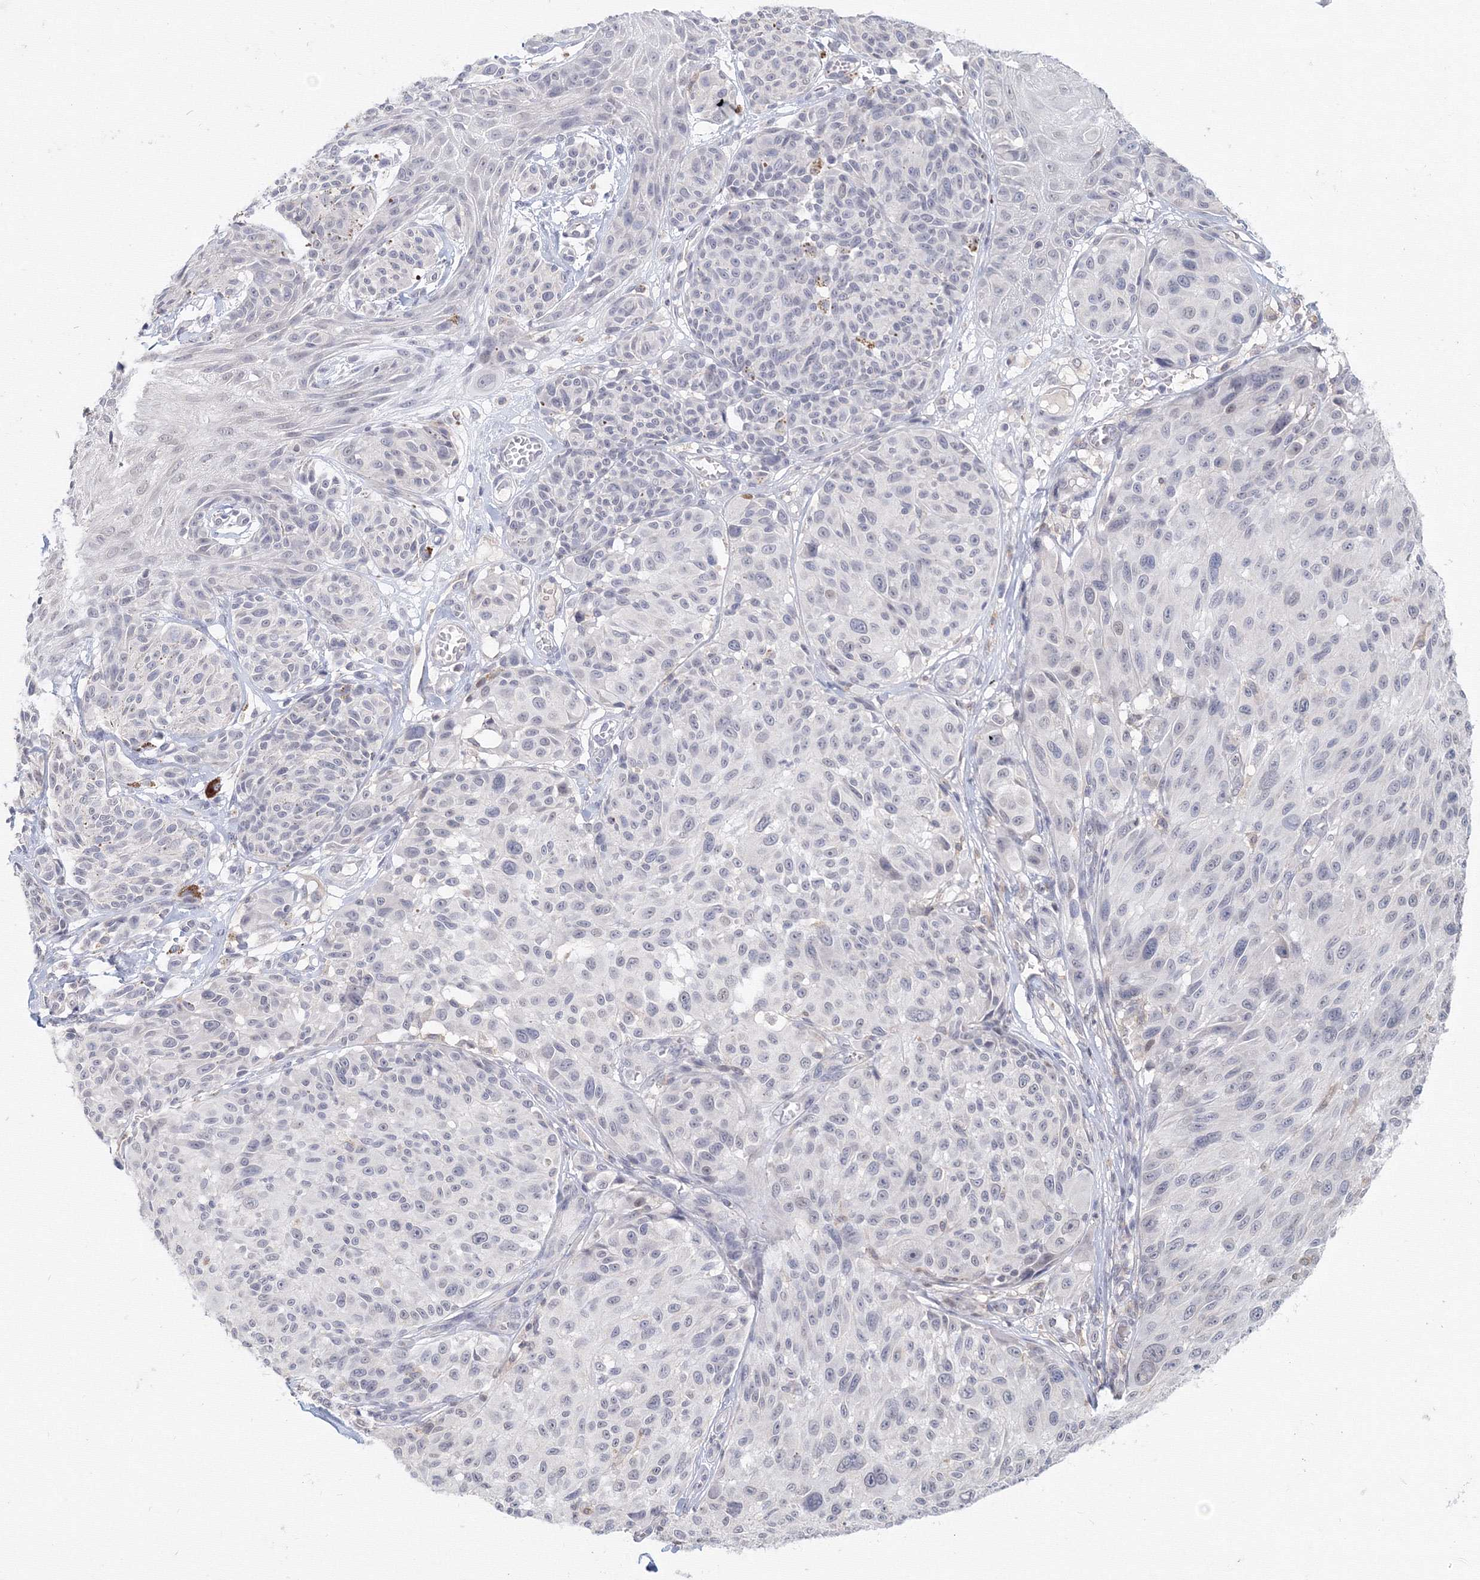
{"staining": {"intensity": "negative", "quantity": "none", "location": "none"}, "tissue": "melanoma", "cell_type": "Tumor cells", "image_type": "cancer", "snomed": [{"axis": "morphology", "description": "Malignant melanoma, NOS"}, {"axis": "topography", "description": "Skin"}], "caption": "Protein analysis of malignant melanoma reveals no significant staining in tumor cells. (DAB immunohistochemistry, high magnification).", "gene": "SLC7A7", "patient": {"sex": "male", "age": 83}}